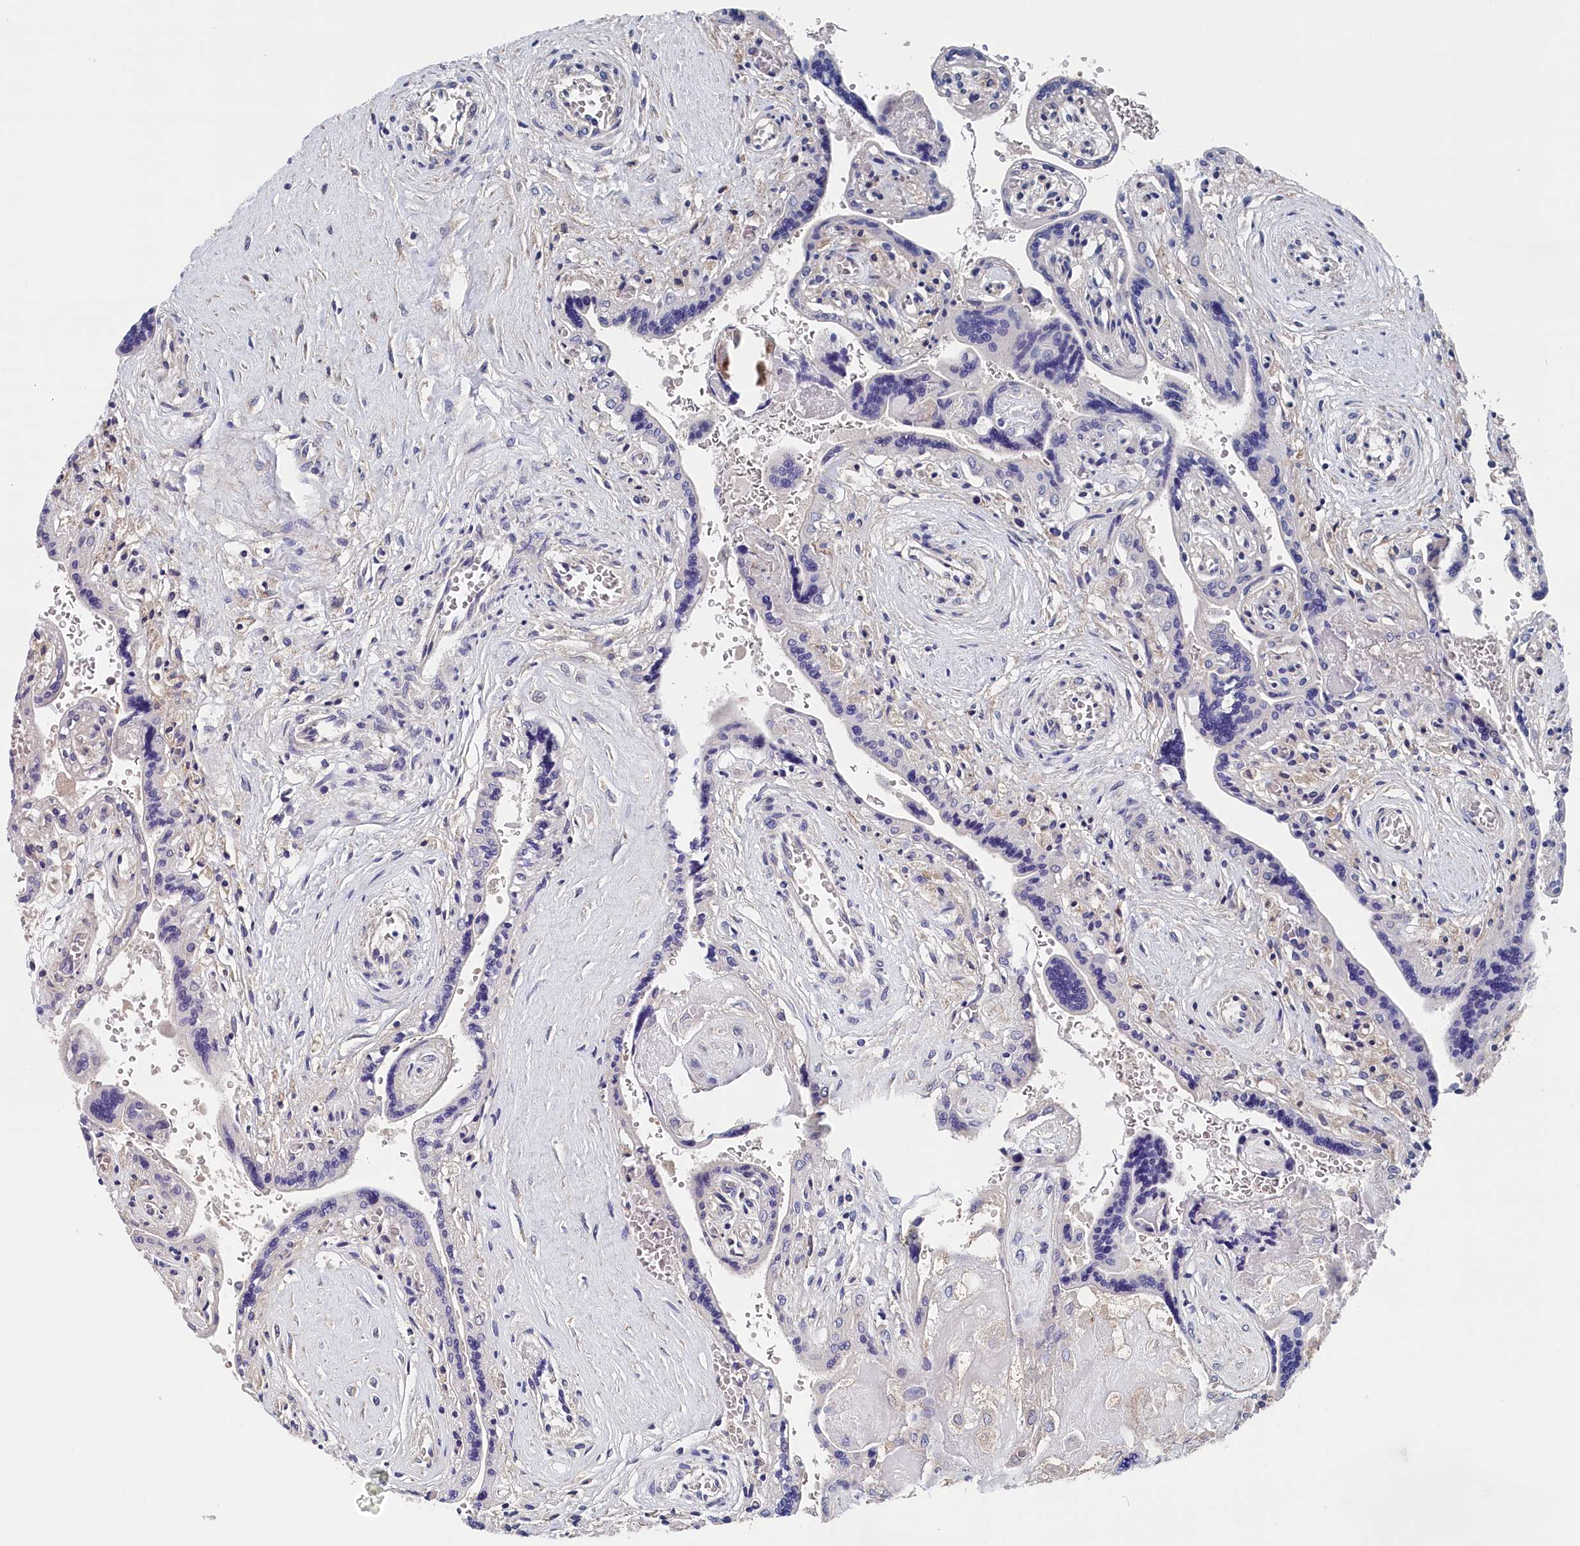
{"staining": {"intensity": "negative", "quantity": "none", "location": "none"}, "tissue": "placenta", "cell_type": "Decidual cells", "image_type": "normal", "snomed": [{"axis": "morphology", "description": "Normal tissue, NOS"}, {"axis": "topography", "description": "Placenta"}], "caption": "Immunohistochemistry micrograph of normal human placenta stained for a protein (brown), which exhibits no positivity in decidual cells.", "gene": "BHMT", "patient": {"sex": "female", "age": 37}}